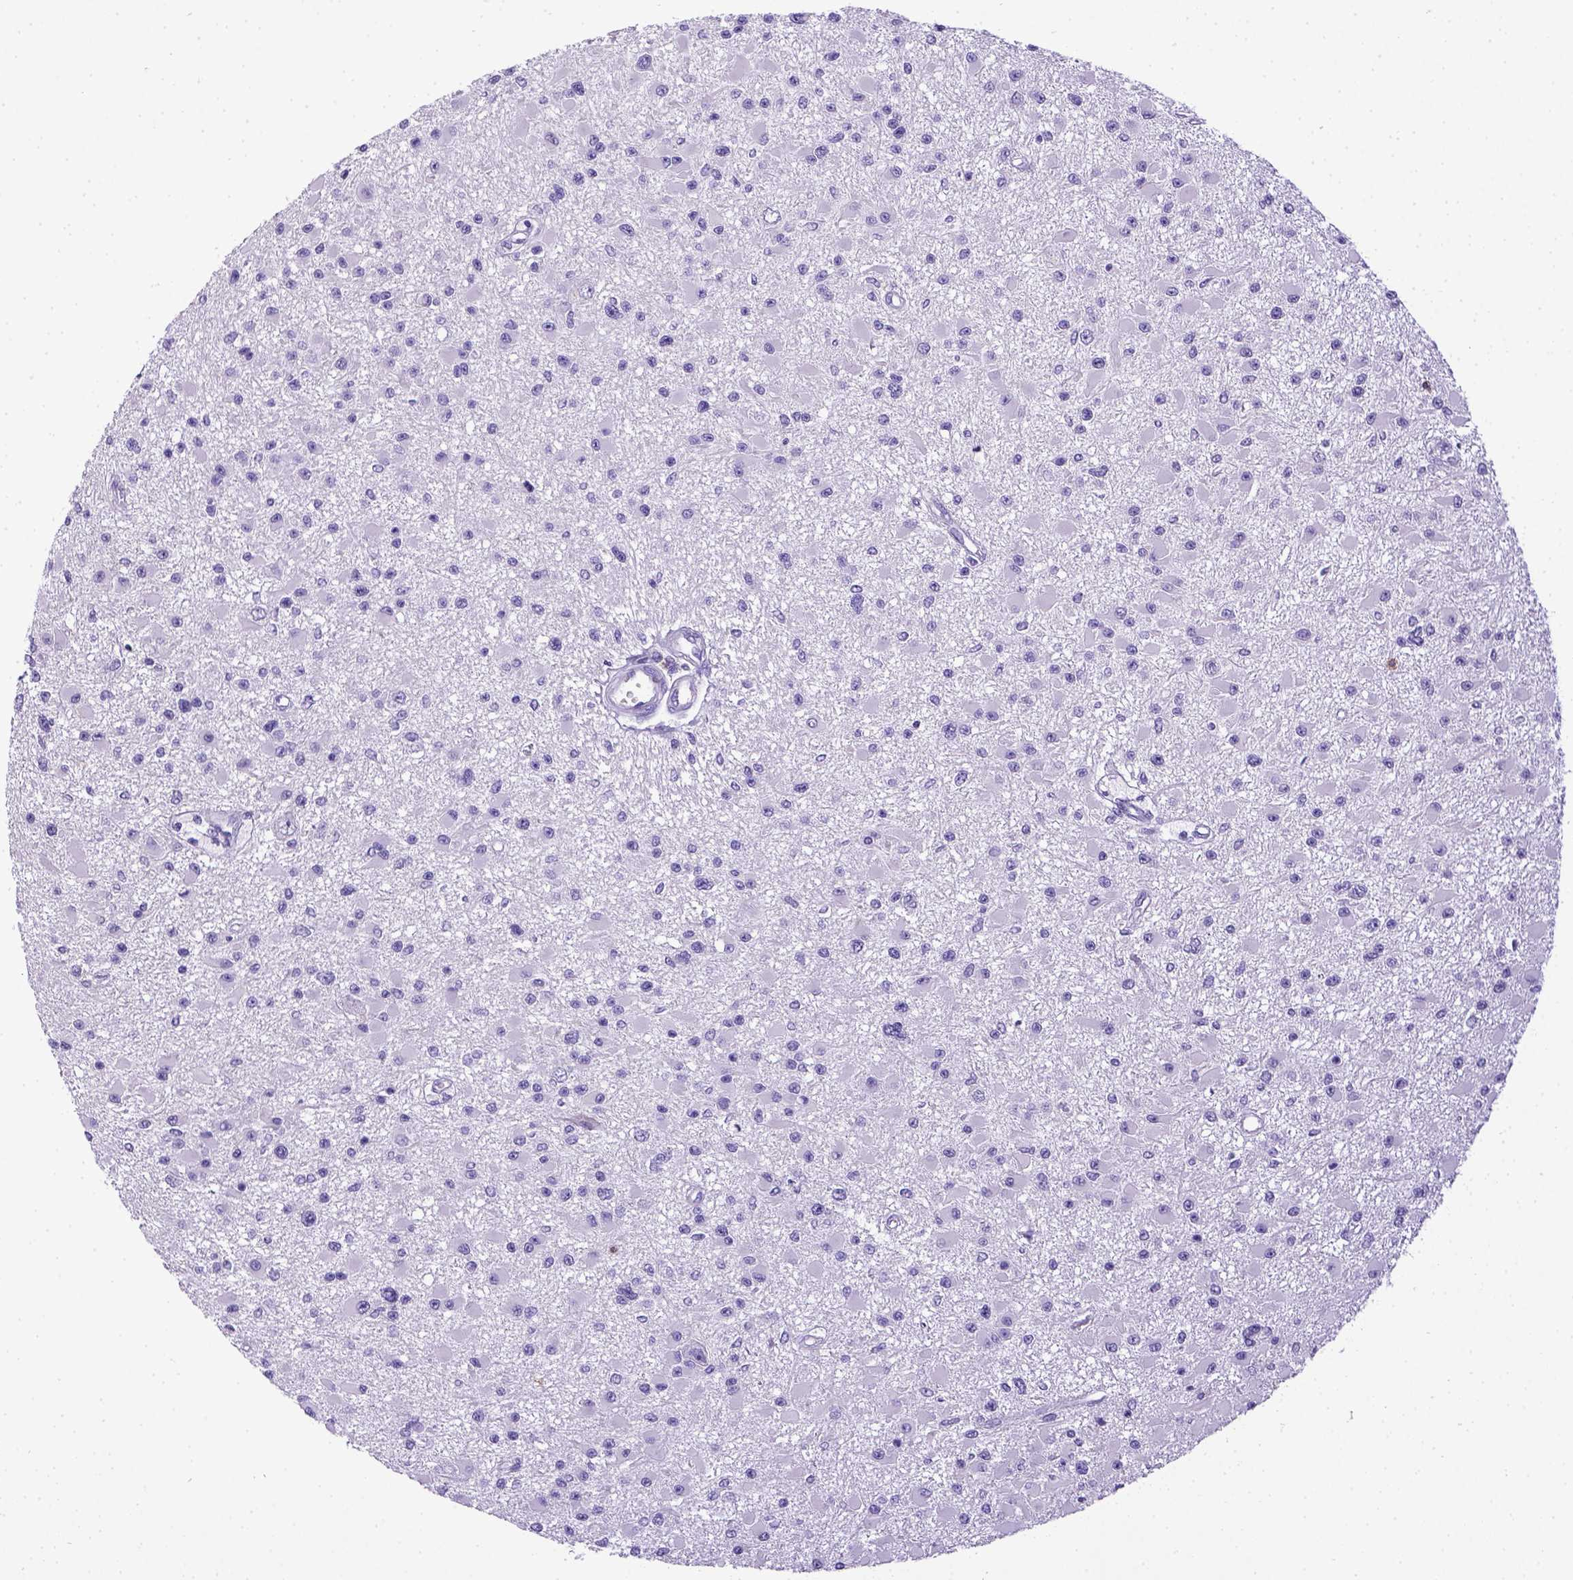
{"staining": {"intensity": "negative", "quantity": "none", "location": "none"}, "tissue": "glioma", "cell_type": "Tumor cells", "image_type": "cancer", "snomed": [{"axis": "morphology", "description": "Glioma, malignant, High grade"}, {"axis": "topography", "description": "Brain"}], "caption": "An image of human high-grade glioma (malignant) is negative for staining in tumor cells. (Stains: DAB (3,3'-diaminobenzidine) immunohistochemistry (IHC) with hematoxylin counter stain, Microscopy: brightfield microscopy at high magnification).", "gene": "CD3E", "patient": {"sex": "male", "age": 54}}